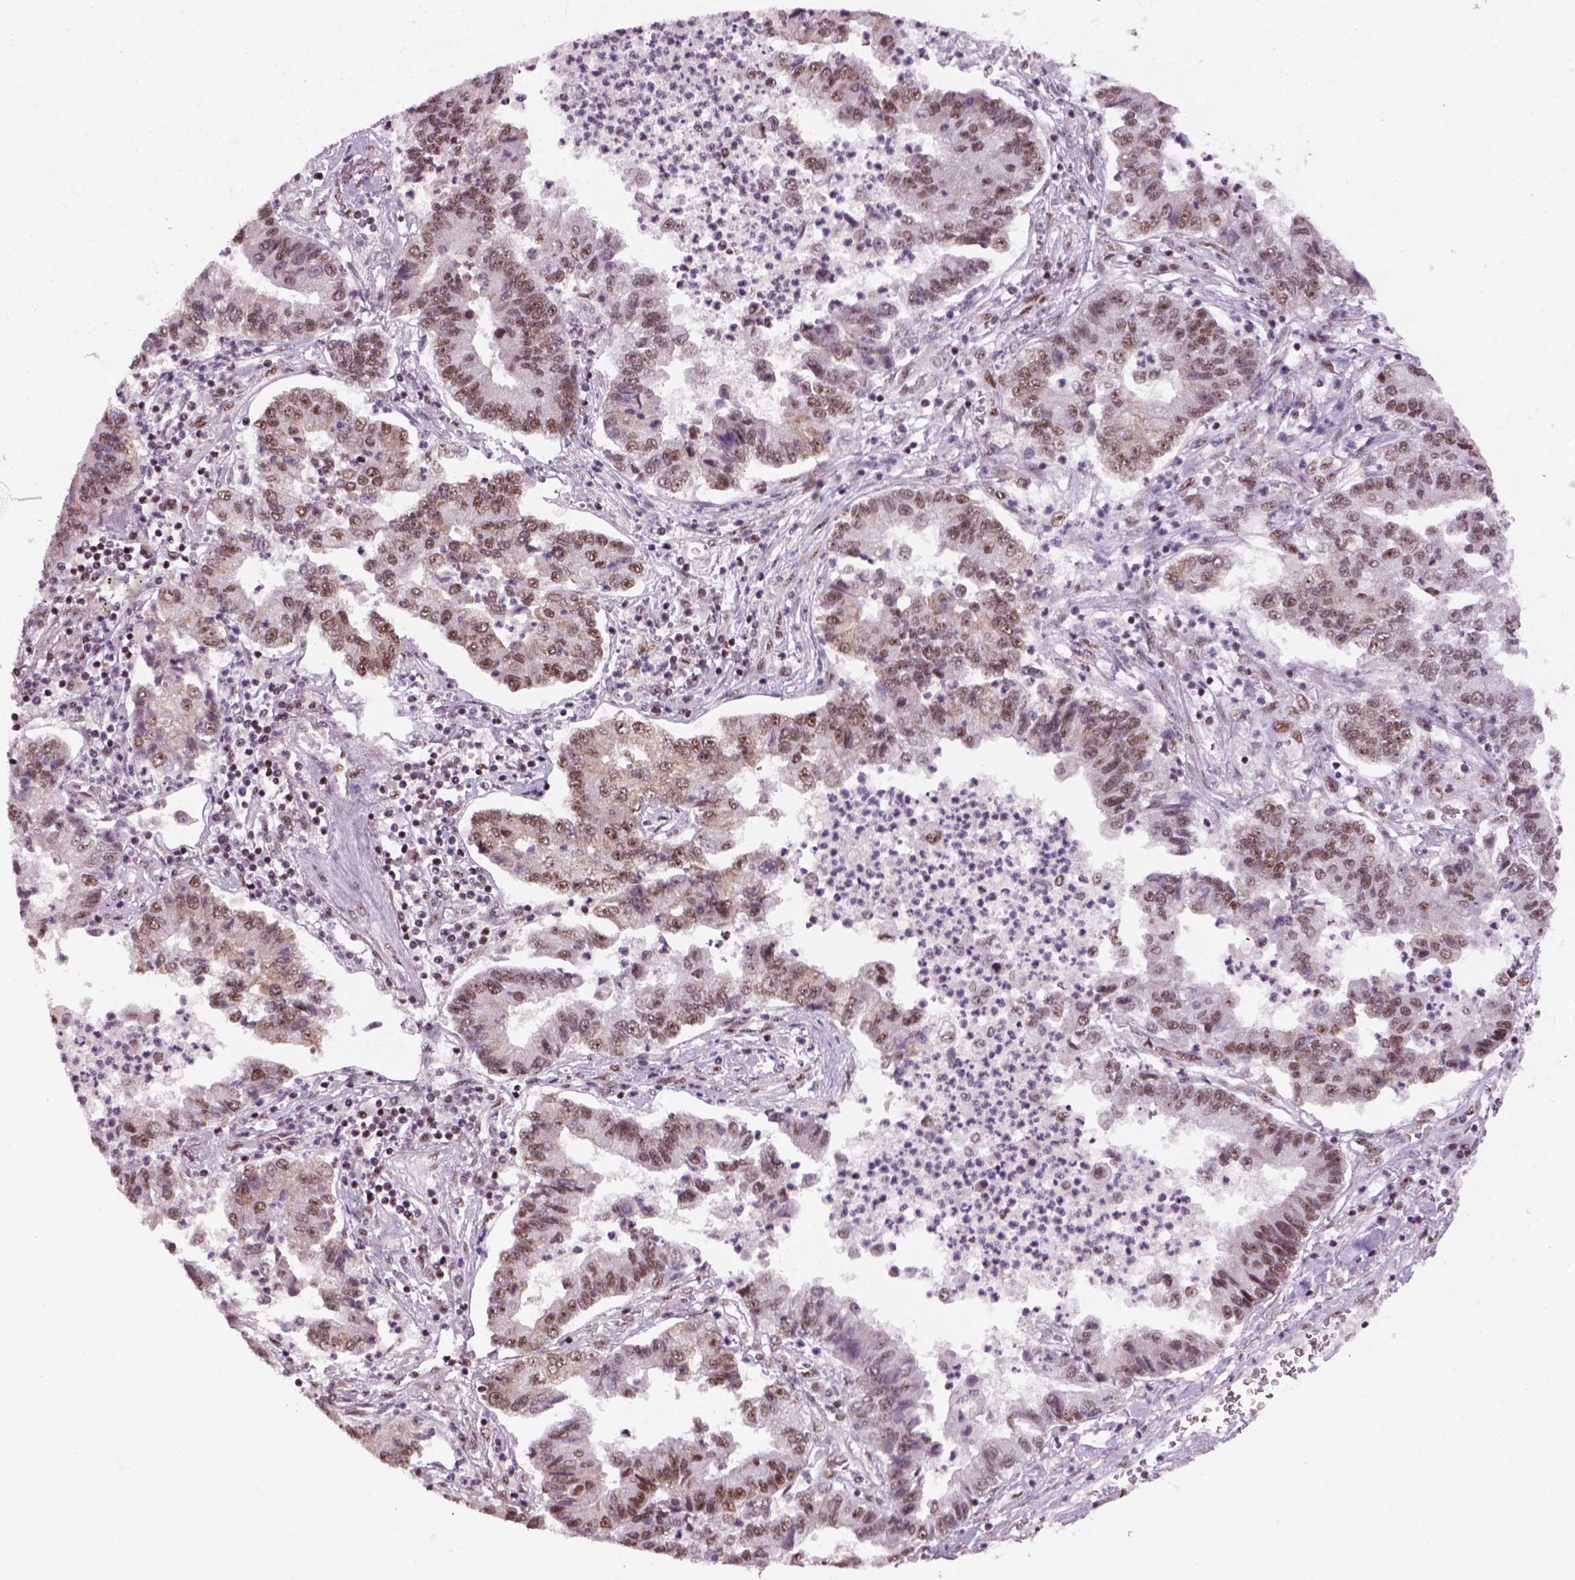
{"staining": {"intensity": "weak", "quantity": ">75%", "location": "nuclear"}, "tissue": "lung cancer", "cell_type": "Tumor cells", "image_type": "cancer", "snomed": [{"axis": "morphology", "description": "Adenocarcinoma, NOS"}, {"axis": "topography", "description": "Lung"}], "caption": "Immunohistochemical staining of lung cancer reveals weak nuclear protein positivity in approximately >75% of tumor cells.", "gene": "GTF2F1", "patient": {"sex": "female", "age": 57}}